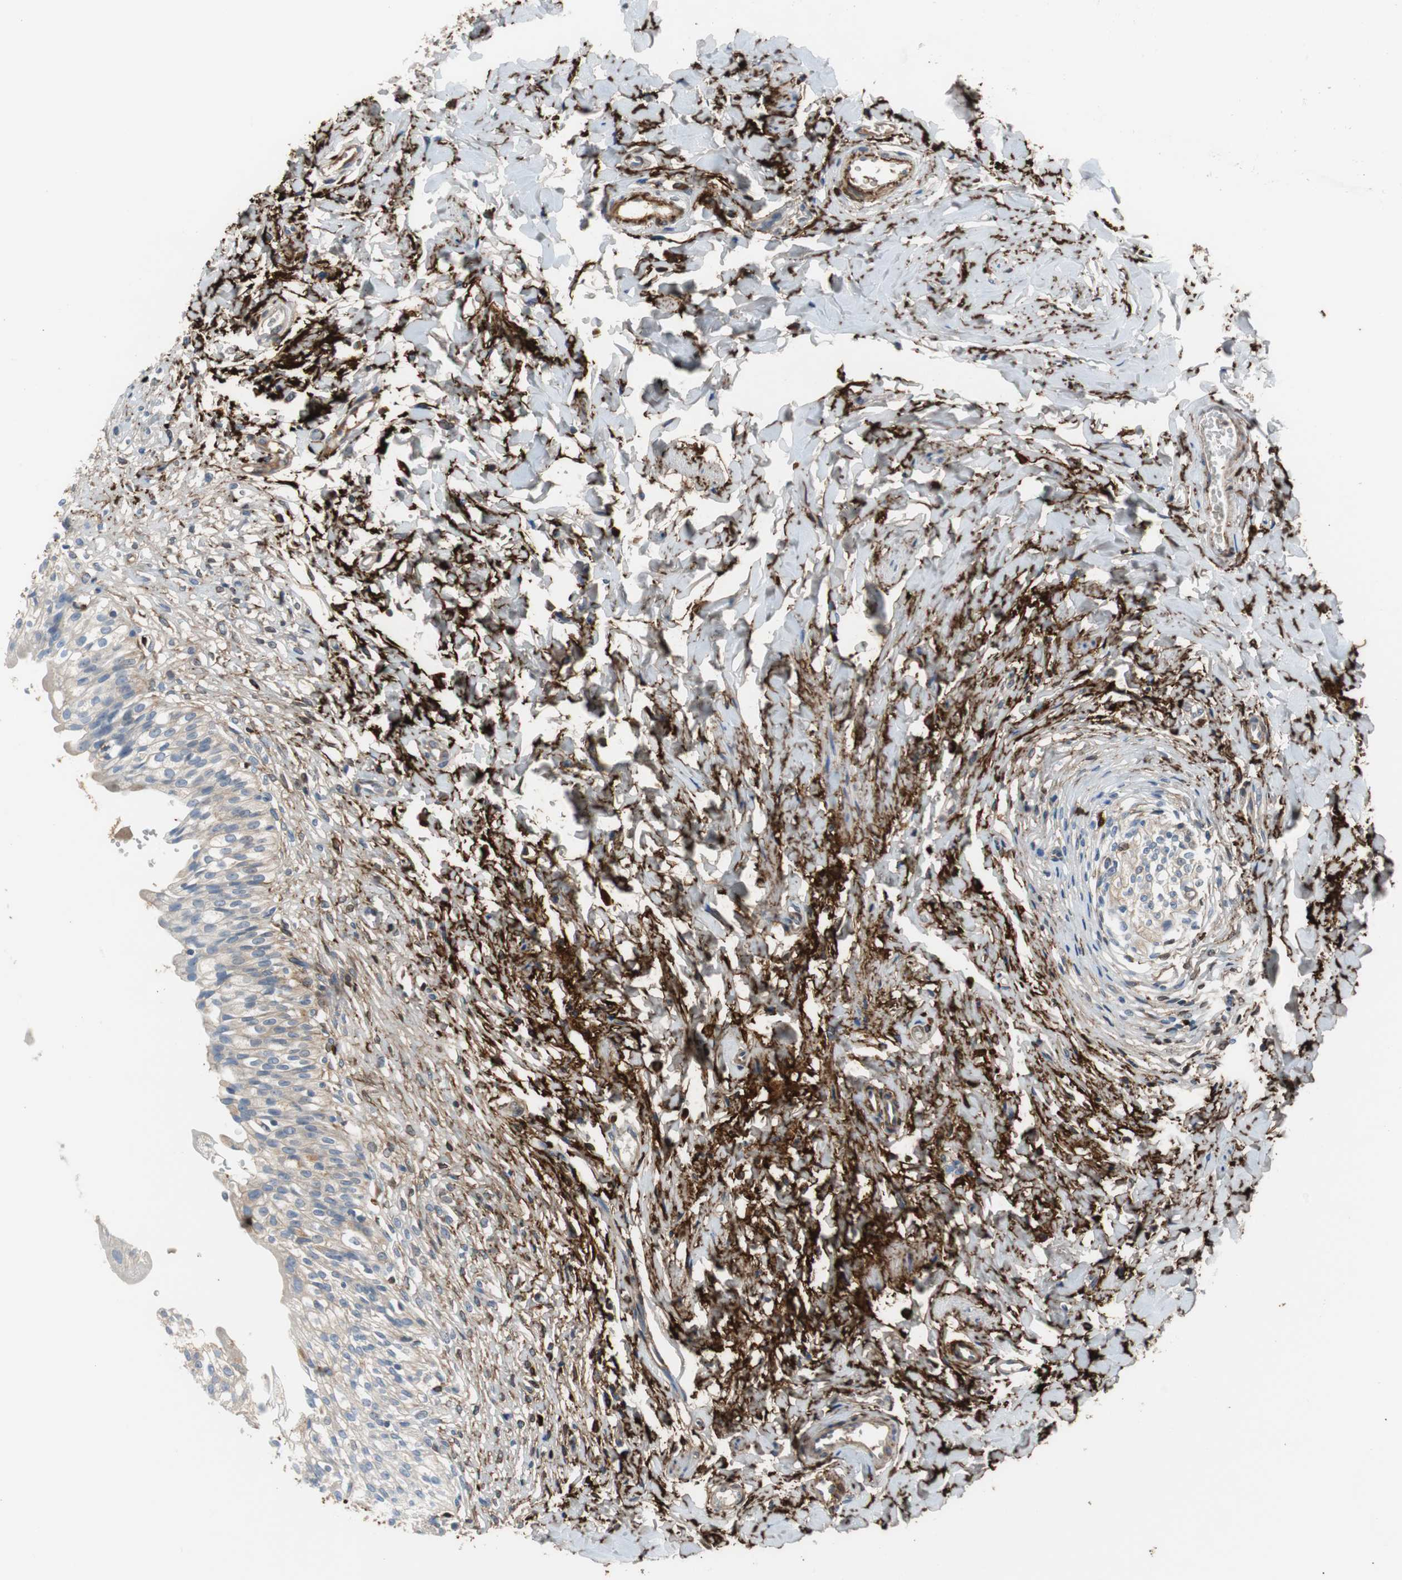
{"staining": {"intensity": "weak", "quantity": "25%-75%", "location": "cytoplasmic/membranous"}, "tissue": "urinary bladder", "cell_type": "Urothelial cells", "image_type": "normal", "snomed": [{"axis": "morphology", "description": "Normal tissue, NOS"}, {"axis": "morphology", "description": "Inflammation, NOS"}, {"axis": "topography", "description": "Urinary bladder"}], "caption": "Urinary bladder stained with immunohistochemistry (IHC) displays weak cytoplasmic/membranous positivity in approximately 25%-75% of urothelial cells. The staining was performed using DAB to visualize the protein expression in brown, while the nuclei were stained in blue with hematoxylin (Magnification: 20x).", "gene": "APCS", "patient": {"sex": "female", "age": 80}}